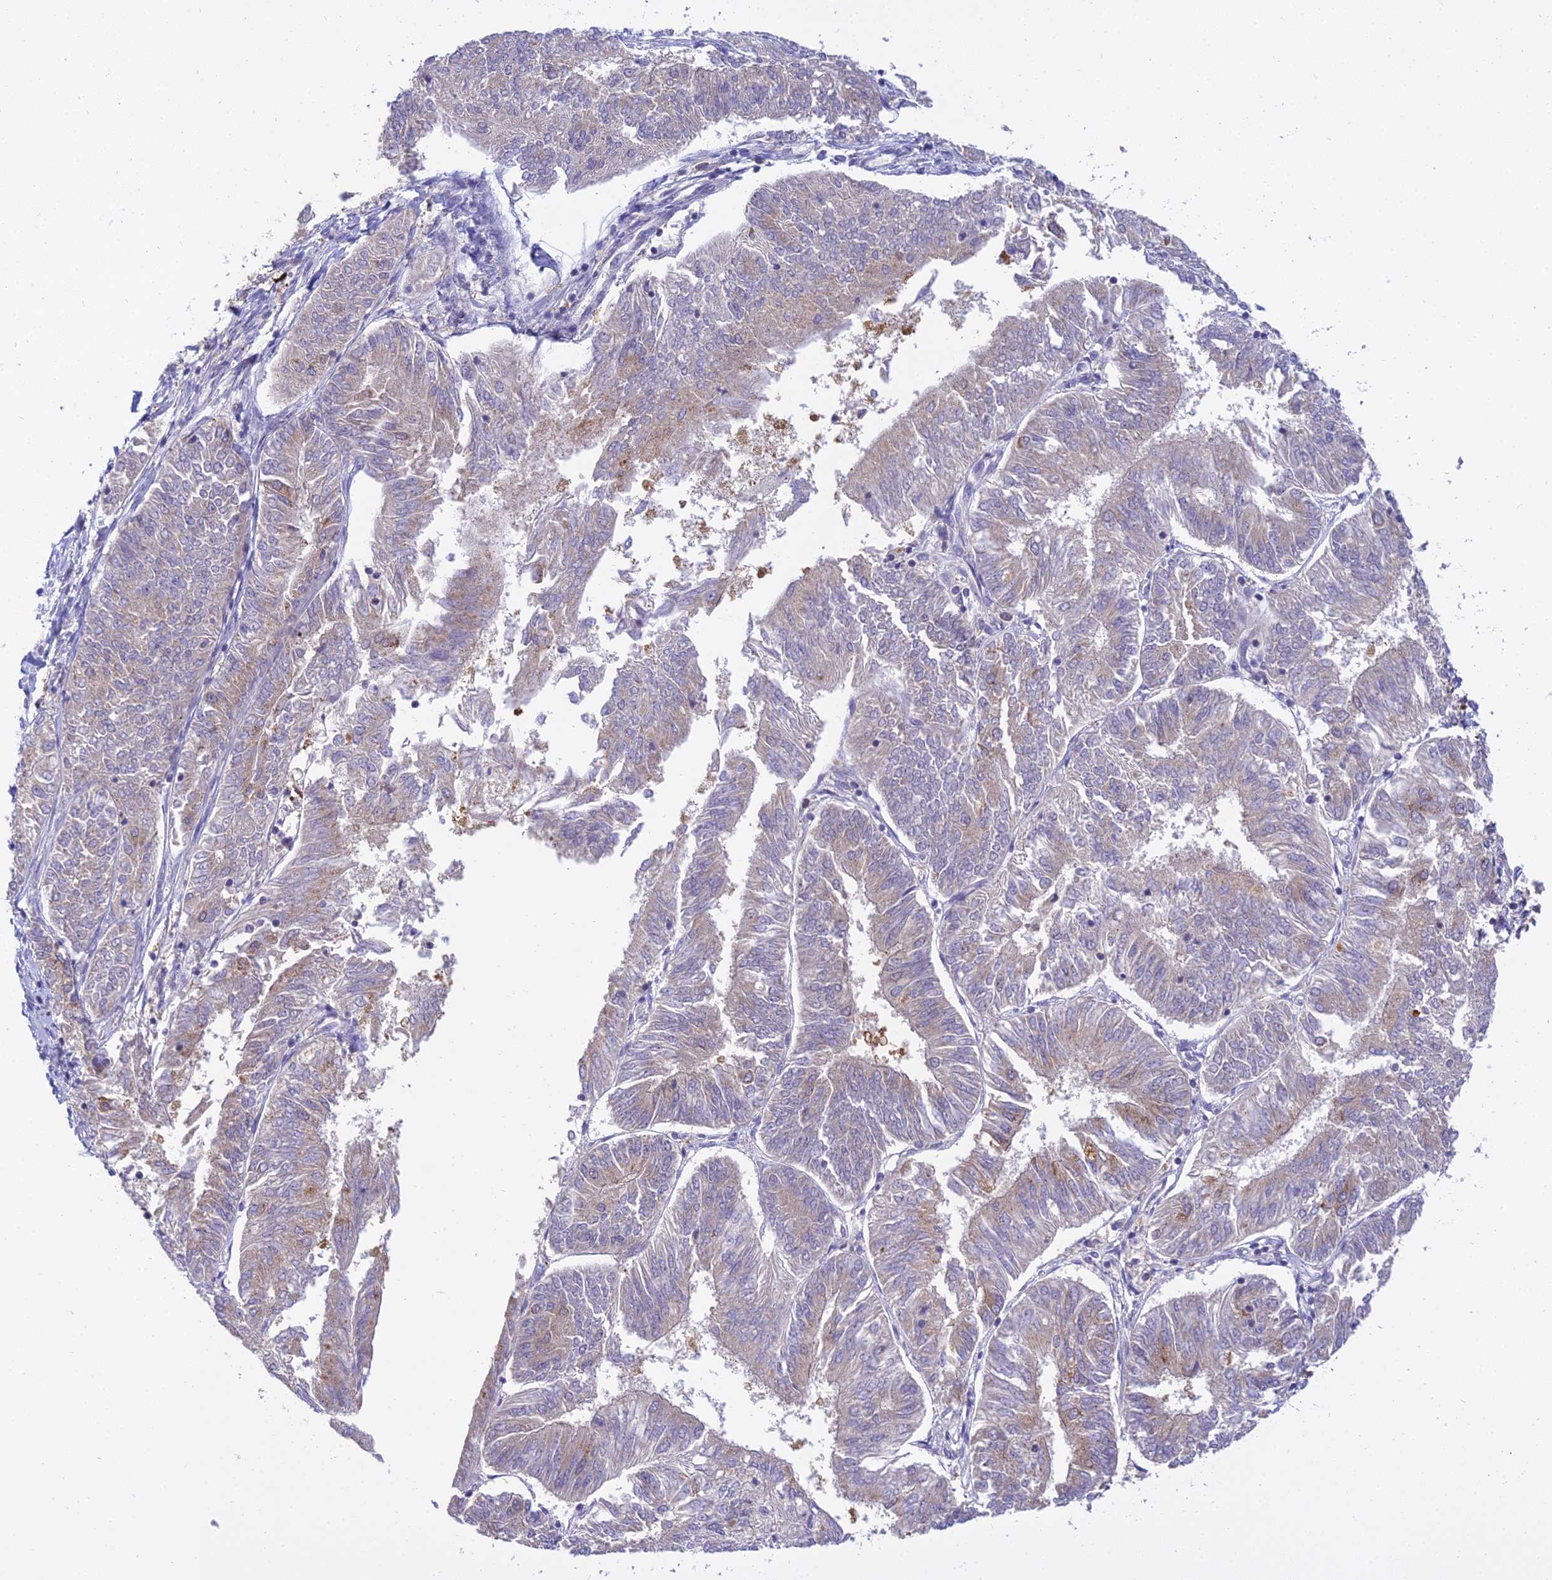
{"staining": {"intensity": "negative", "quantity": "none", "location": "none"}, "tissue": "endometrial cancer", "cell_type": "Tumor cells", "image_type": "cancer", "snomed": [{"axis": "morphology", "description": "Adenocarcinoma, NOS"}, {"axis": "topography", "description": "Endometrium"}], "caption": "The immunohistochemistry micrograph has no significant staining in tumor cells of endometrial cancer (adenocarcinoma) tissue.", "gene": "UBE2G1", "patient": {"sex": "female", "age": 58}}